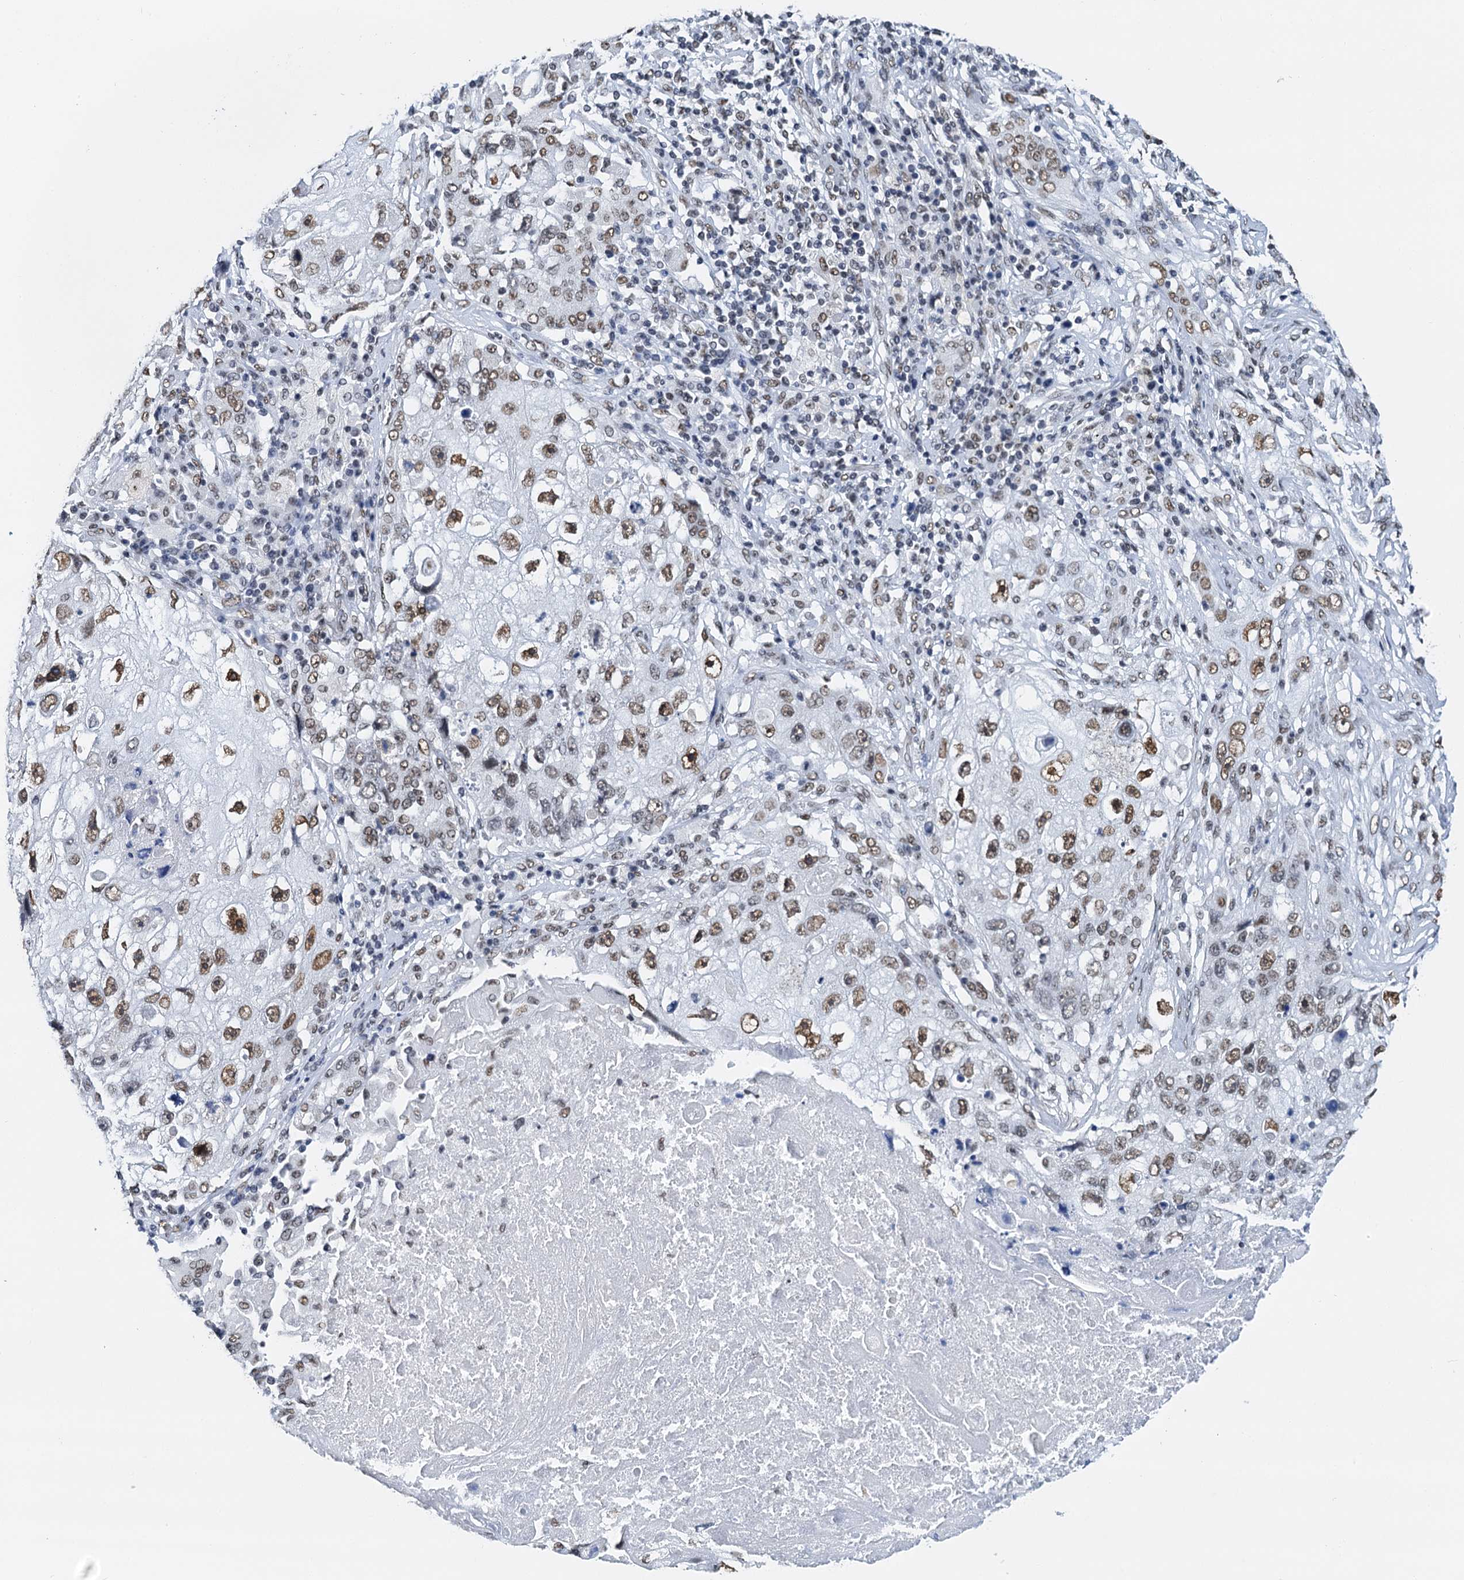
{"staining": {"intensity": "moderate", "quantity": ">75%", "location": "nuclear"}, "tissue": "lung cancer", "cell_type": "Tumor cells", "image_type": "cancer", "snomed": [{"axis": "morphology", "description": "Squamous cell carcinoma, NOS"}, {"axis": "topography", "description": "Lung"}], "caption": "This histopathology image demonstrates immunohistochemistry (IHC) staining of human lung cancer (squamous cell carcinoma), with medium moderate nuclear positivity in about >75% of tumor cells.", "gene": "SLTM", "patient": {"sex": "male", "age": 61}}